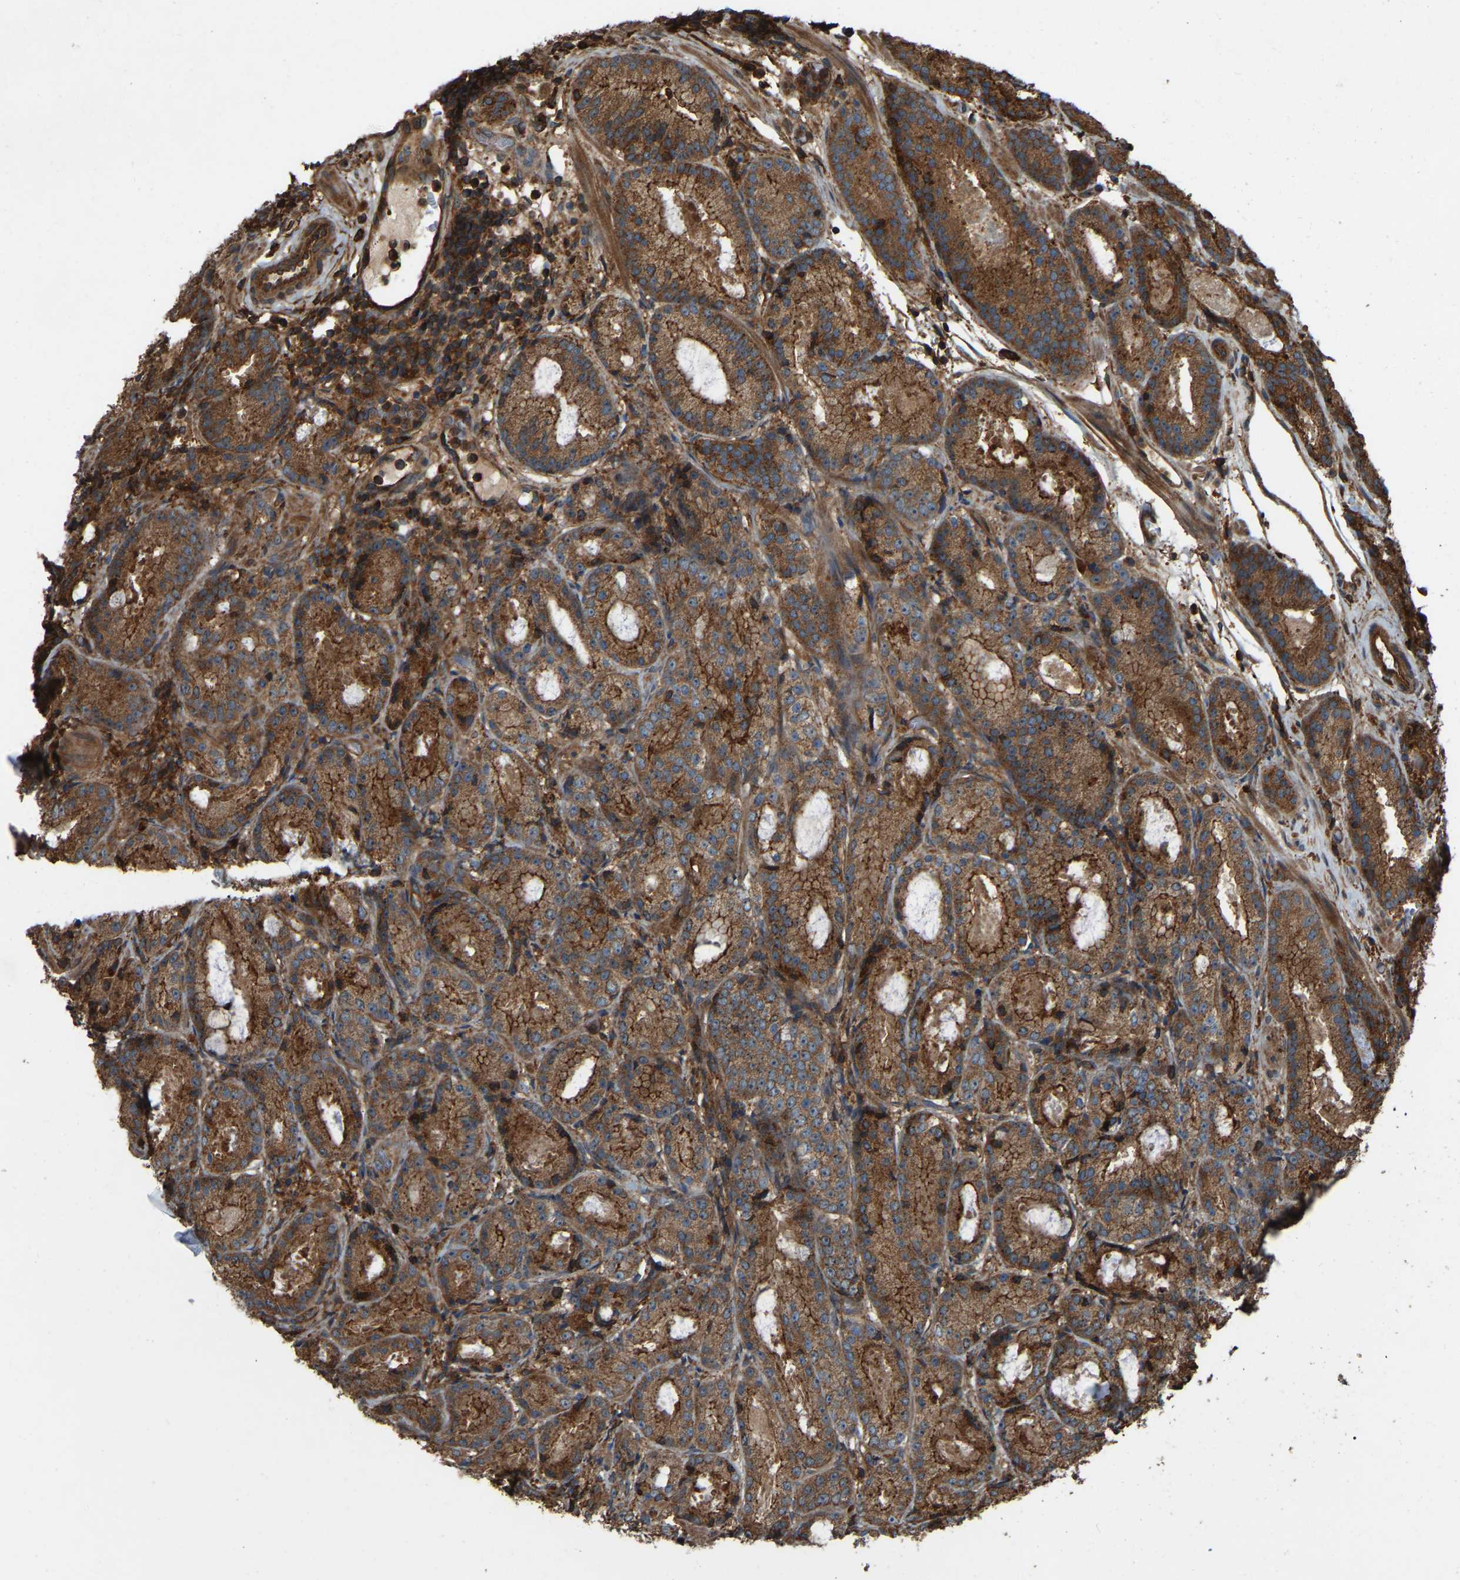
{"staining": {"intensity": "moderate", "quantity": ">75%", "location": "cytoplasmic/membranous"}, "tissue": "prostate cancer", "cell_type": "Tumor cells", "image_type": "cancer", "snomed": [{"axis": "morphology", "description": "Adenocarcinoma, Low grade"}, {"axis": "topography", "description": "Prostate"}], "caption": "Tumor cells show moderate cytoplasmic/membranous expression in about >75% of cells in prostate cancer (low-grade adenocarcinoma). (DAB (3,3'-diaminobenzidine) IHC with brightfield microscopy, high magnification).", "gene": "SAMD9L", "patient": {"sex": "male", "age": 69}}